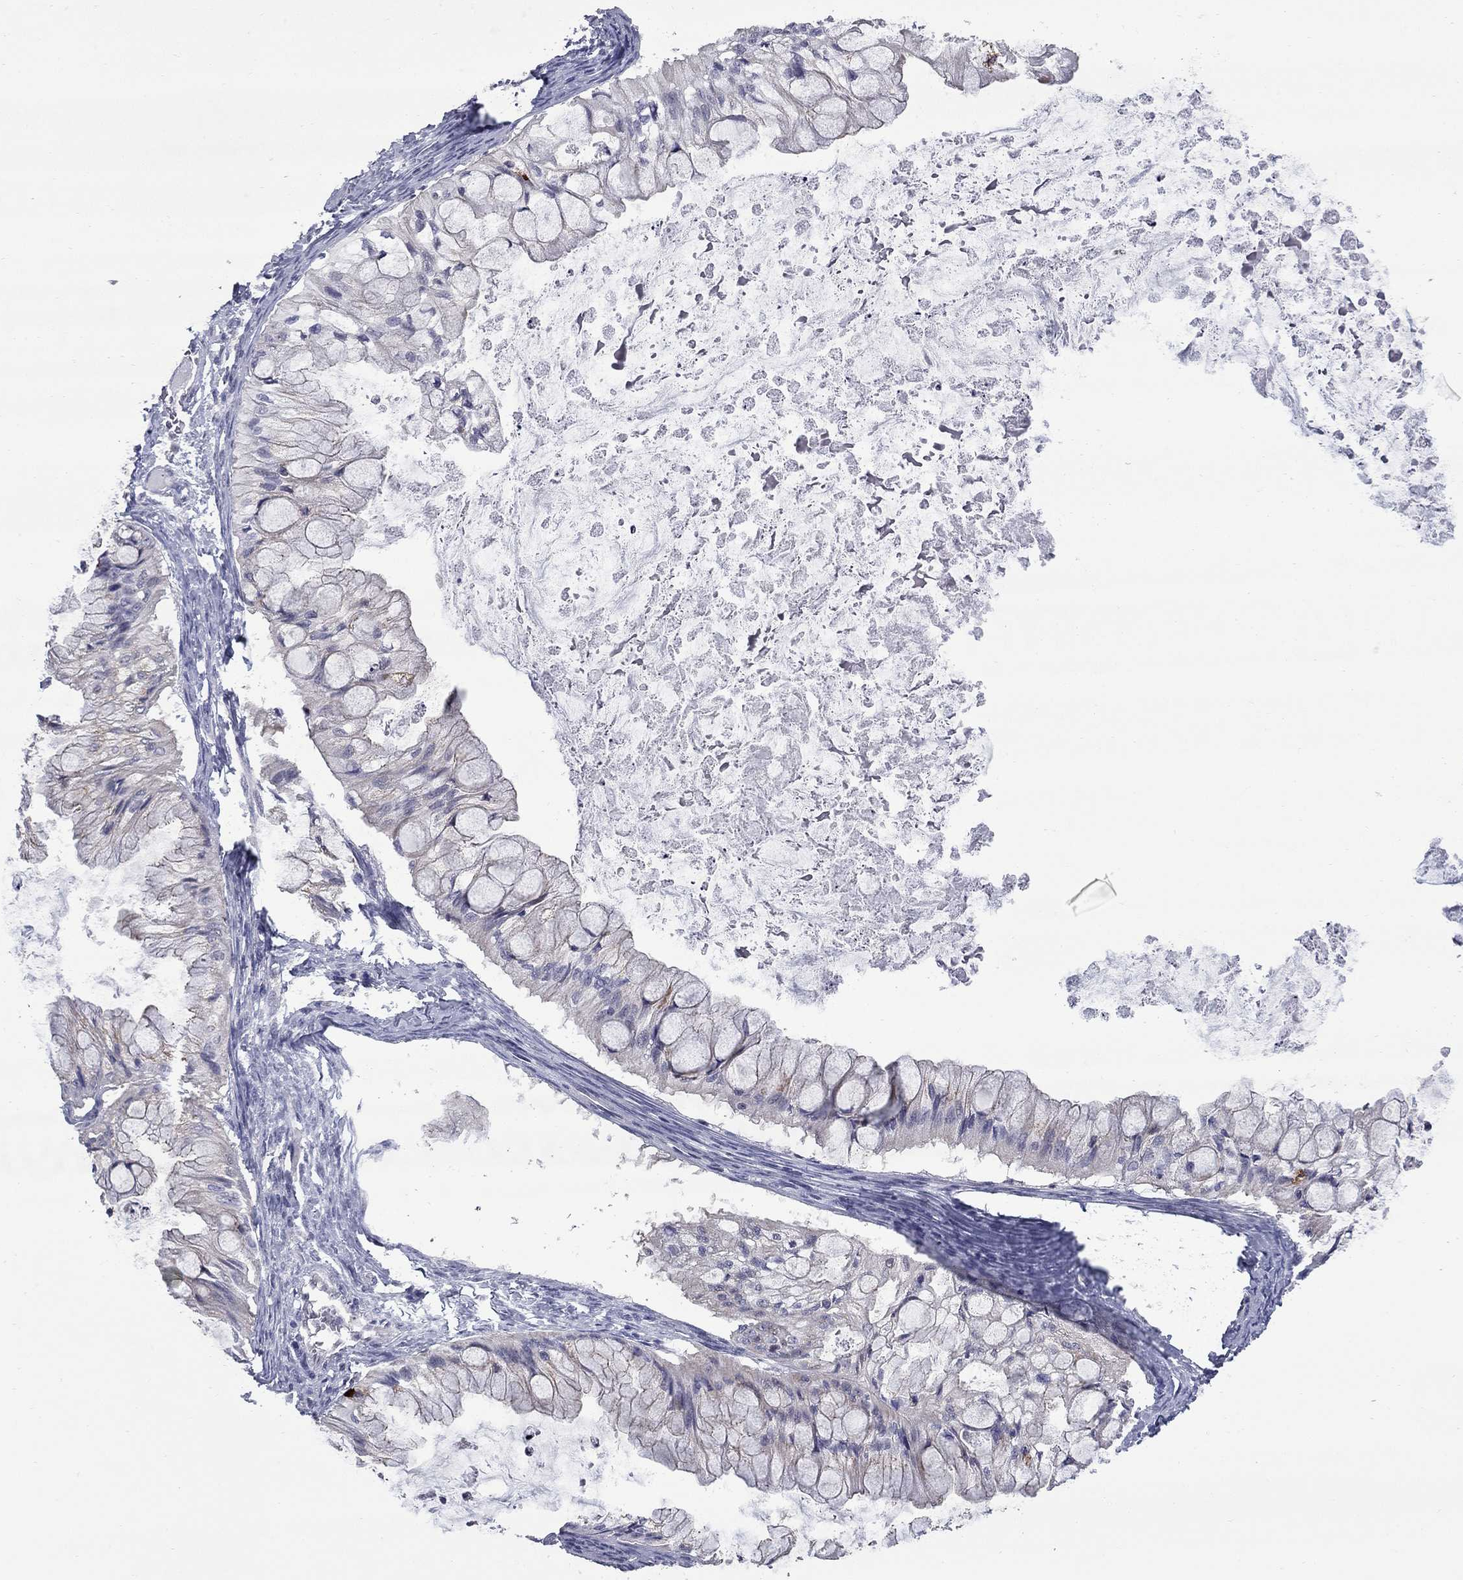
{"staining": {"intensity": "negative", "quantity": "none", "location": "none"}, "tissue": "ovarian cancer", "cell_type": "Tumor cells", "image_type": "cancer", "snomed": [{"axis": "morphology", "description": "Cystadenocarcinoma, mucinous, NOS"}, {"axis": "topography", "description": "Ovary"}], "caption": "Immunohistochemistry (IHC) histopathology image of neoplastic tissue: human ovarian cancer (mucinous cystadenocarcinoma) stained with DAB reveals no significant protein positivity in tumor cells.", "gene": "HTR4", "patient": {"sex": "female", "age": 57}}